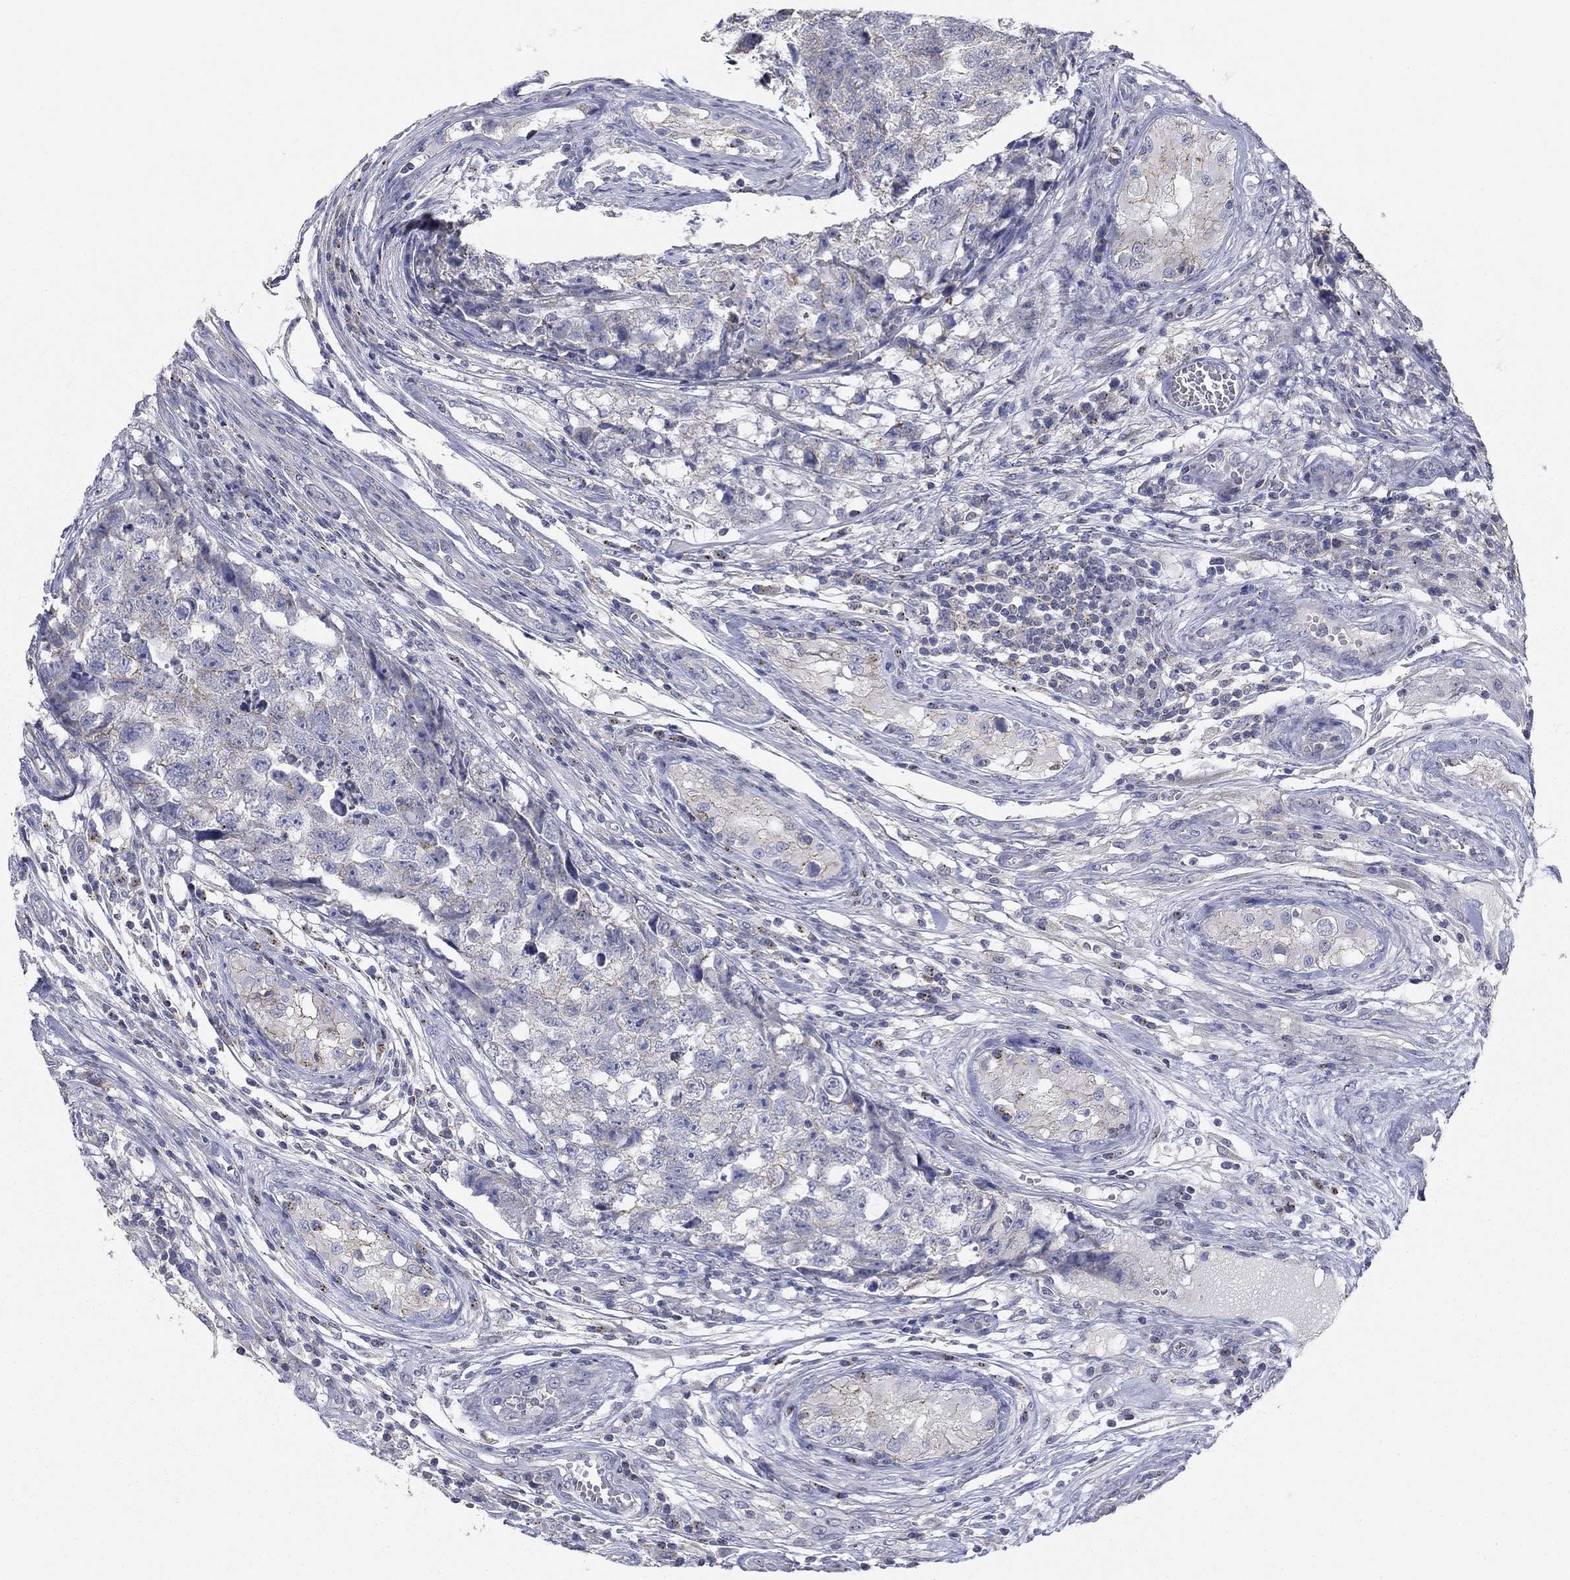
{"staining": {"intensity": "negative", "quantity": "none", "location": "none"}, "tissue": "testis cancer", "cell_type": "Tumor cells", "image_type": "cancer", "snomed": [{"axis": "morphology", "description": "Seminoma, NOS"}, {"axis": "morphology", "description": "Carcinoma, Embryonal, NOS"}, {"axis": "topography", "description": "Testis"}], "caption": "Embryonal carcinoma (testis) stained for a protein using immunohistochemistry demonstrates no expression tumor cells.", "gene": "SEPTIN3", "patient": {"sex": "male", "age": 22}}